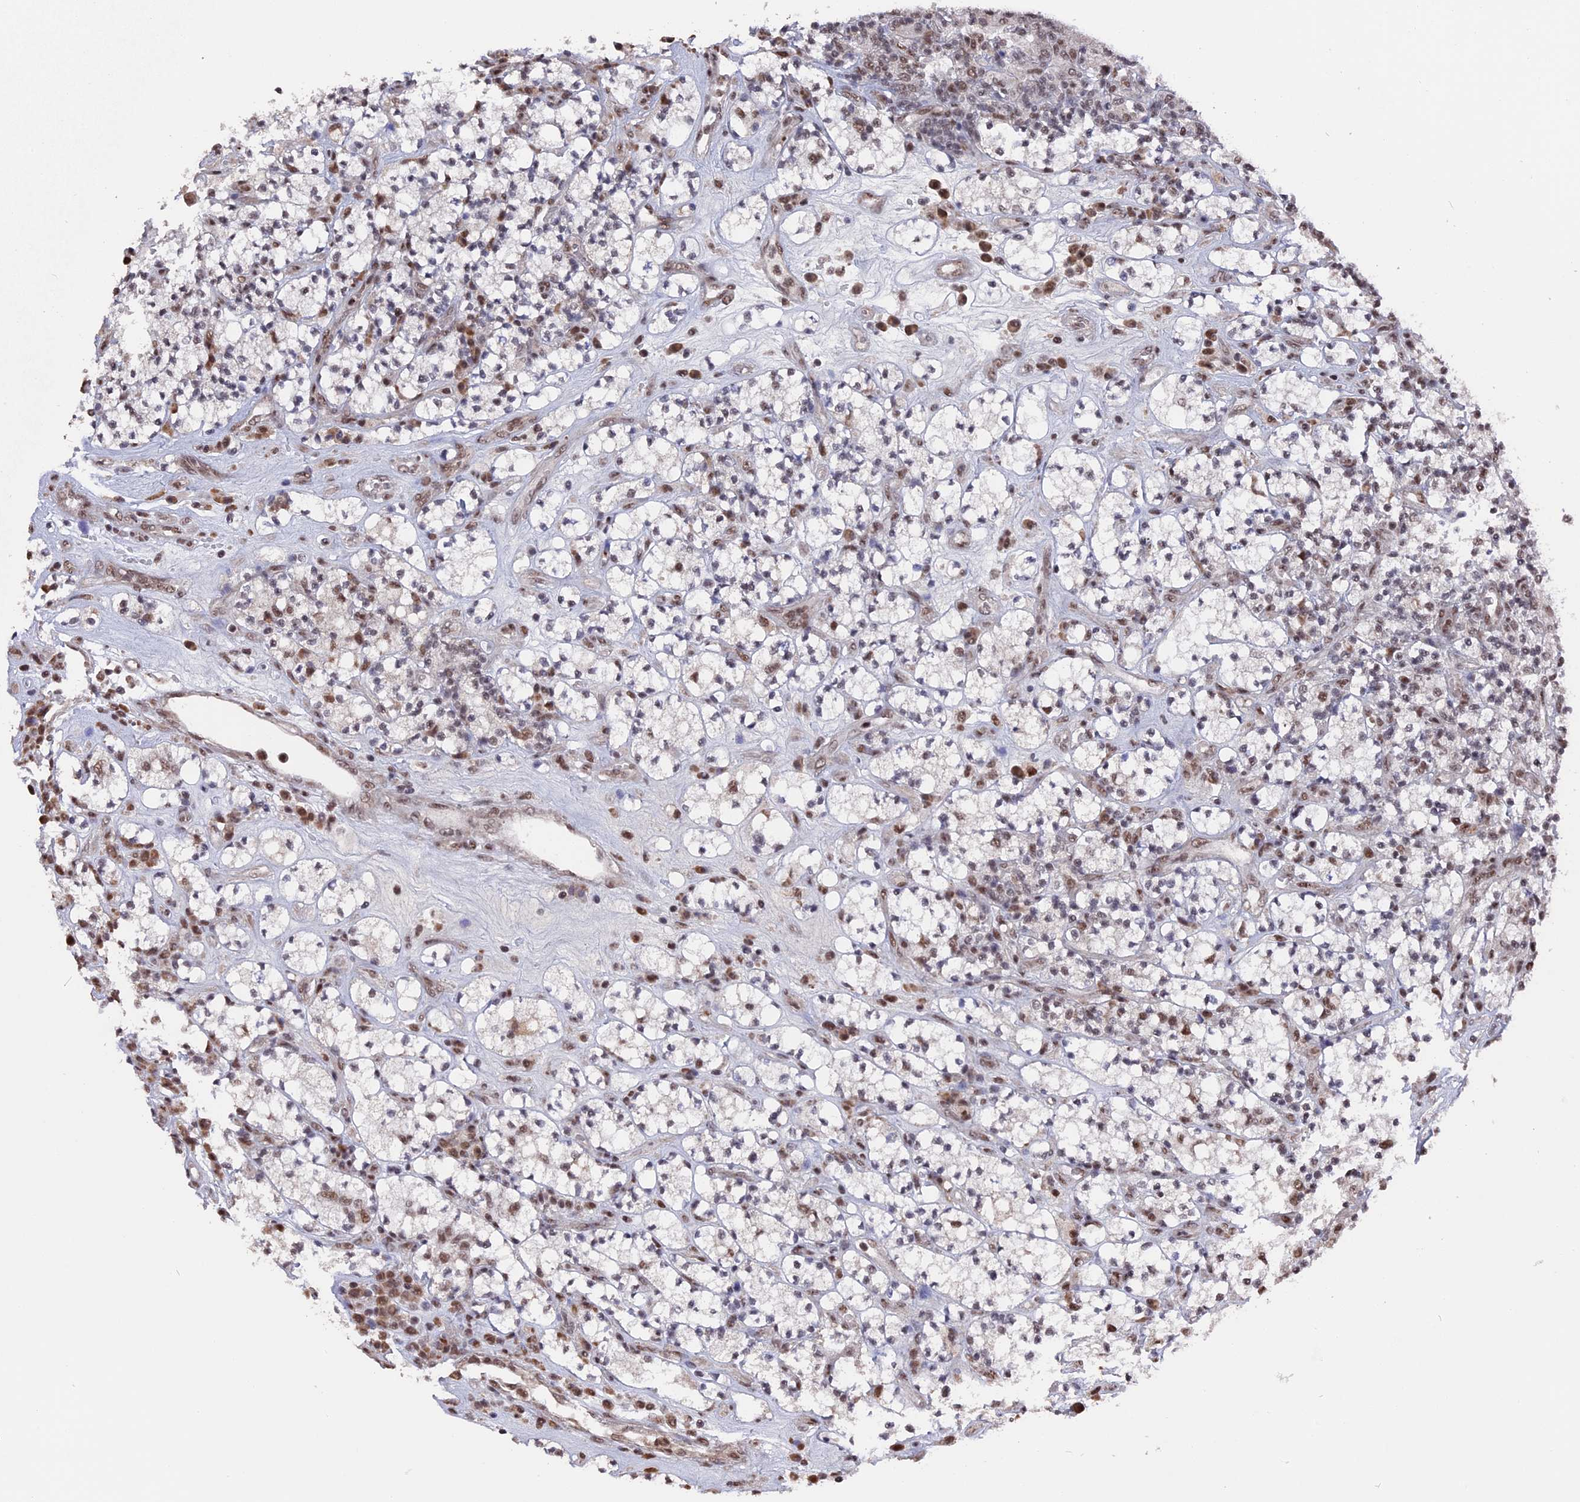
{"staining": {"intensity": "weak", "quantity": "25%-75%", "location": "nuclear"}, "tissue": "renal cancer", "cell_type": "Tumor cells", "image_type": "cancer", "snomed": [{"axis": "morphology", "description": "Adenocarcinoma, NOS"}, {"axis": "topography", "description": "Kidney"}], "caption": "A micrograph of renal cancer stained for a protein exhibits weak nuclear brown staining in tumor cells.", "gene": "SF3A2", "patient": {"sex": "male", "age": 77}}